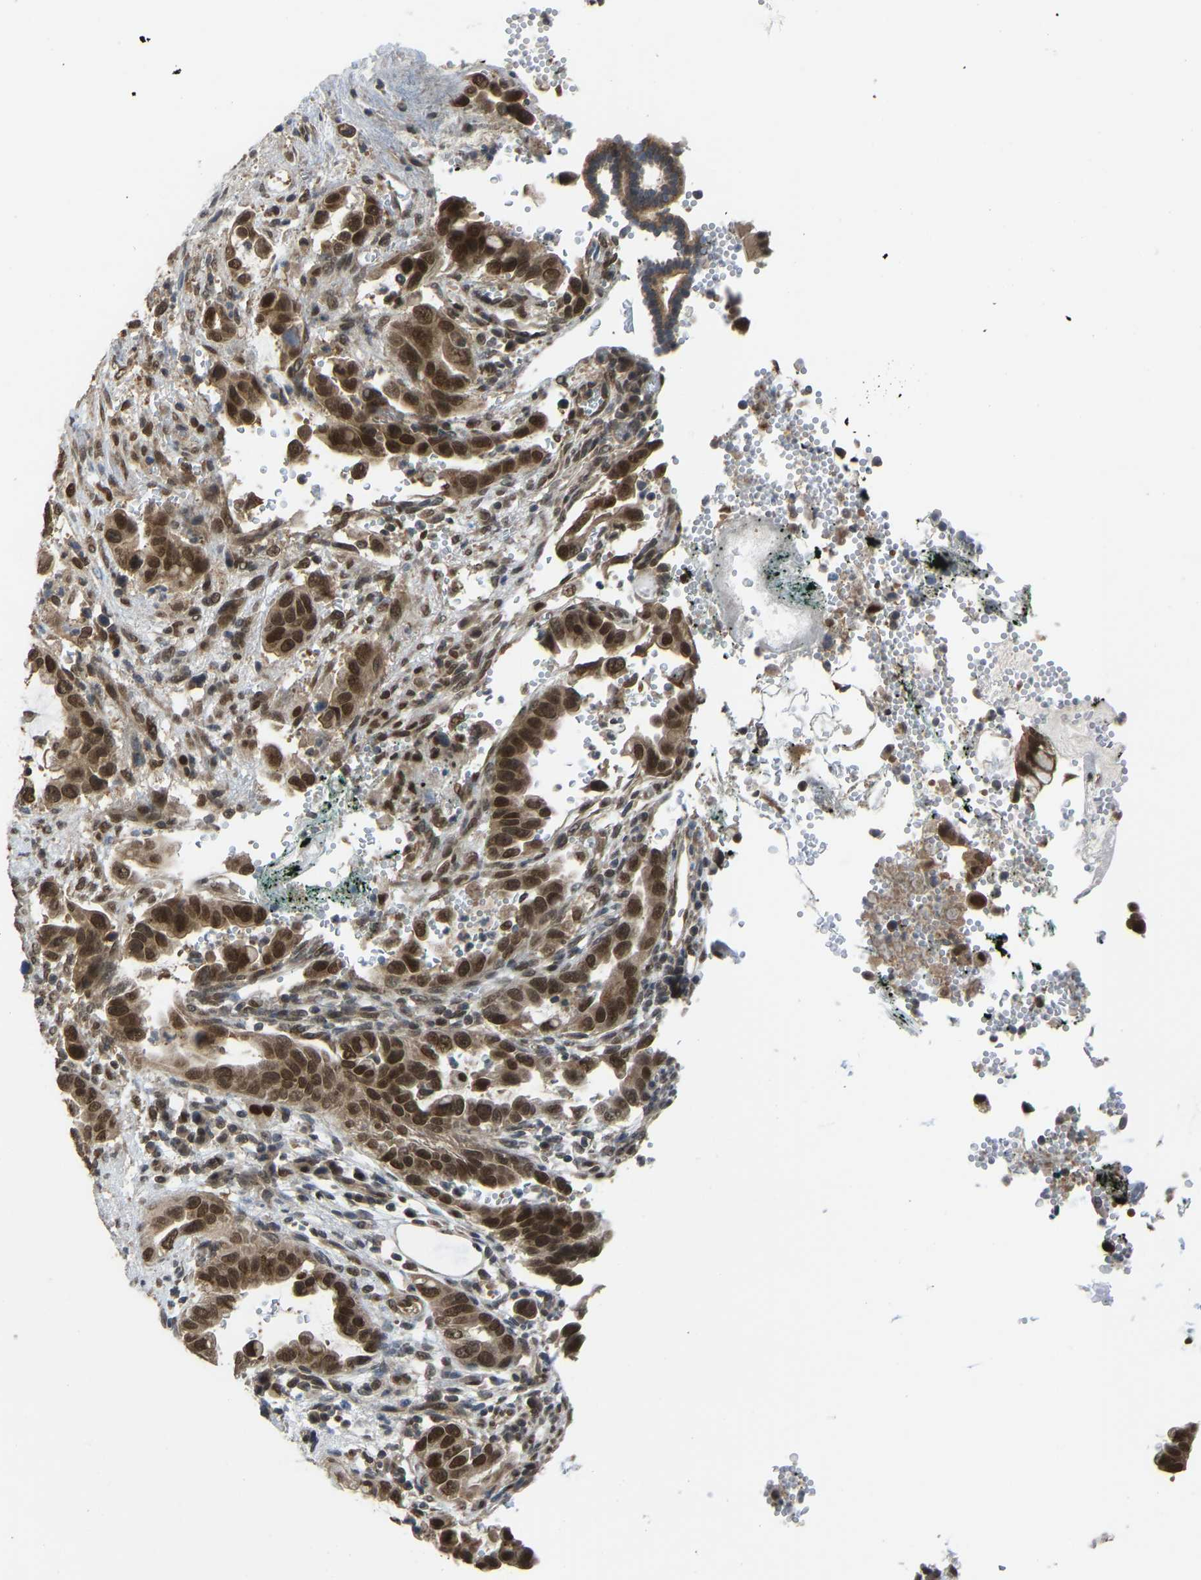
{"staining": {"intensity": "strong", "quantity": ">75%", "location": "cytoplasmic/membranous,nuclear"}, "tissue": "pancreatic cancer", "cell_type": "Tumor cells", "image_type": "cancer", "snomed": [{"axis": "morphology", "description": "Adenocarcinoma, NOS"}, {"axis": "topography", "description": "Pancreas"}], "caption": "Immunohistochemistry (IHC) staining of adenocarcinoma (pancreatic), which reveals high levels of strong cytoplasmic/membranous and nuclear expression in about >75% of tumor cells indicating strong cytoplasmic/membranous and nuclear protein staining. The staining was performed using DAB (brown) for protein detection and nuclei were counterstained in hematoxylin (blue).", "gene": "KPNA6", "patient": {"sex": "female", "age": 70}}